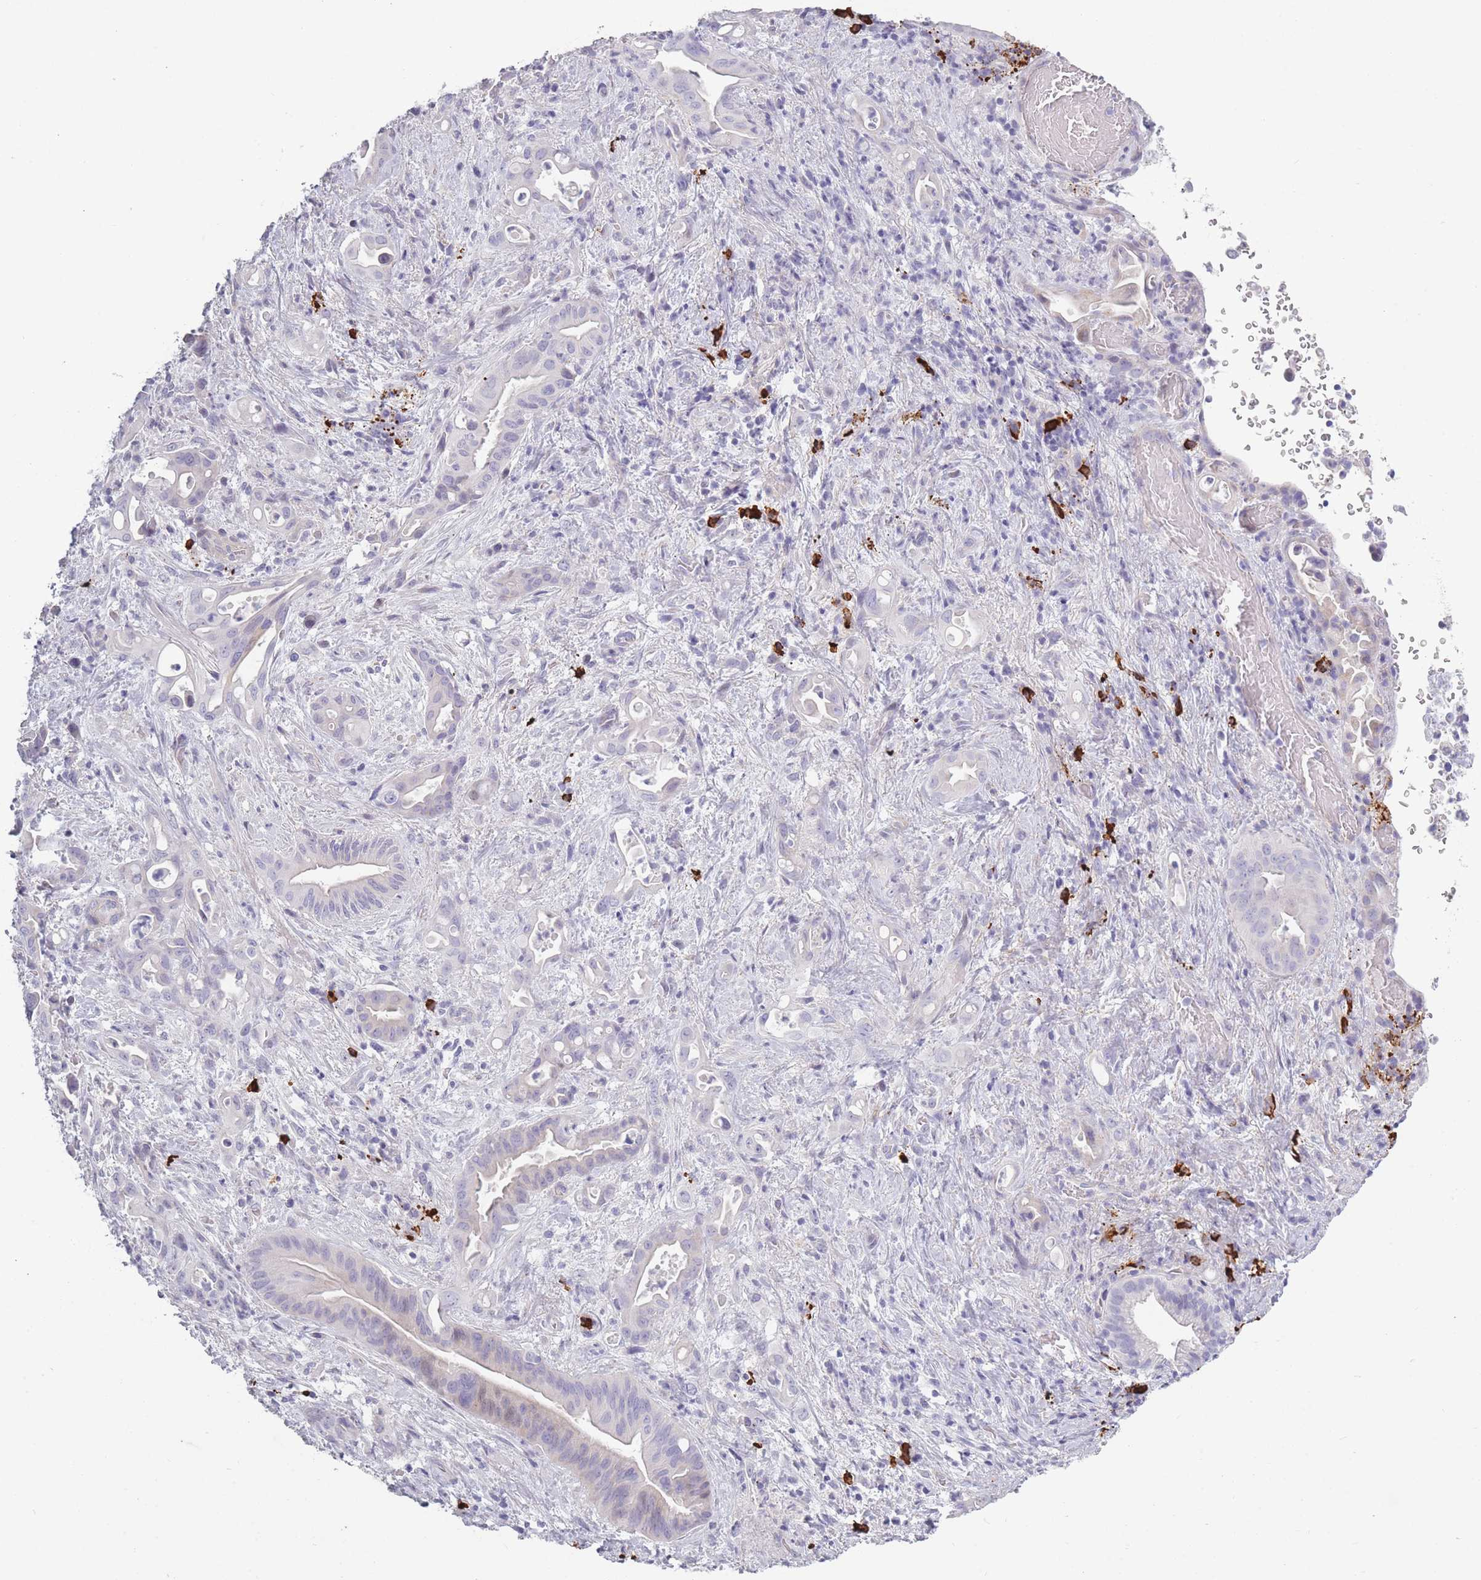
{"staining": {"intensity": "negative", "quantity": "none", "location": "none"}, "tissue": "liver cancer", "cell_type": "Tumor cells", "image_type": "cancer", "snomed": [{"axis": "morphology", "description": "Cholangiocarcinoma"}, {"axis": "topography", "description": "Liver"}], "caption": "Tumor cells show no significant expression in liver cholangiocarcinoma.", "gene": "PLEKHG2", "patient": {"sex": "female", "age": 68}}